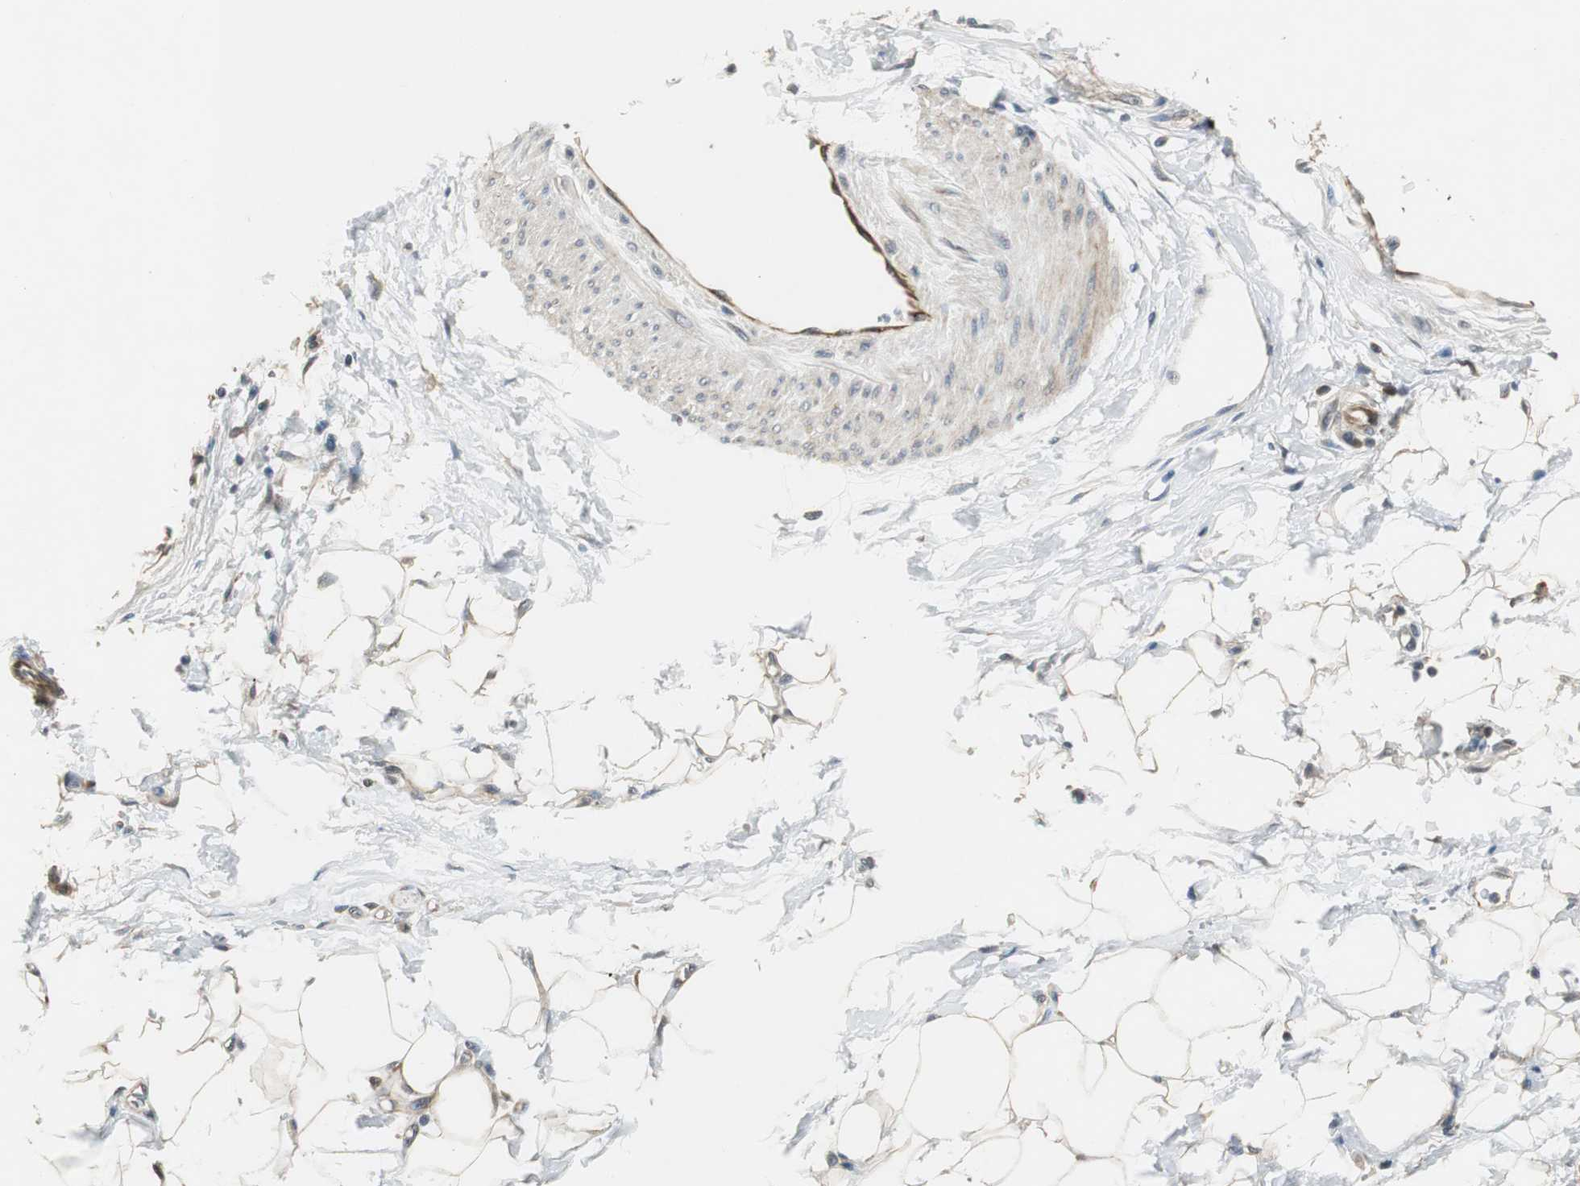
{"staining": {"intensity": "weak", "quantity": ">75%", "location": "cytoplasmic/membranous"}, "tissue": "adipose tissue", "cell_type": "Adipocytes", "image_type": "normal", "snomed": [{"axis": "morphology", "description": "Normal tissue, NOS"}, {"axis": "morphology", "description": "Urothelial carcinoma, High grade"}, {"axis": "topography", "description": "Vascular tissue"}, {"axis": "topography", "description": "Urinary bladder"}], "caption": "Immunohistochemistry micrograph of unremarkable human adipose tissue stained for a protein (brown), which shows low levels of weak cytoplasmic/membranous staining in approximately >75% of adipocytes.", "gene": "PSMB4", "patient": {"sex": "female", "age": 56}}